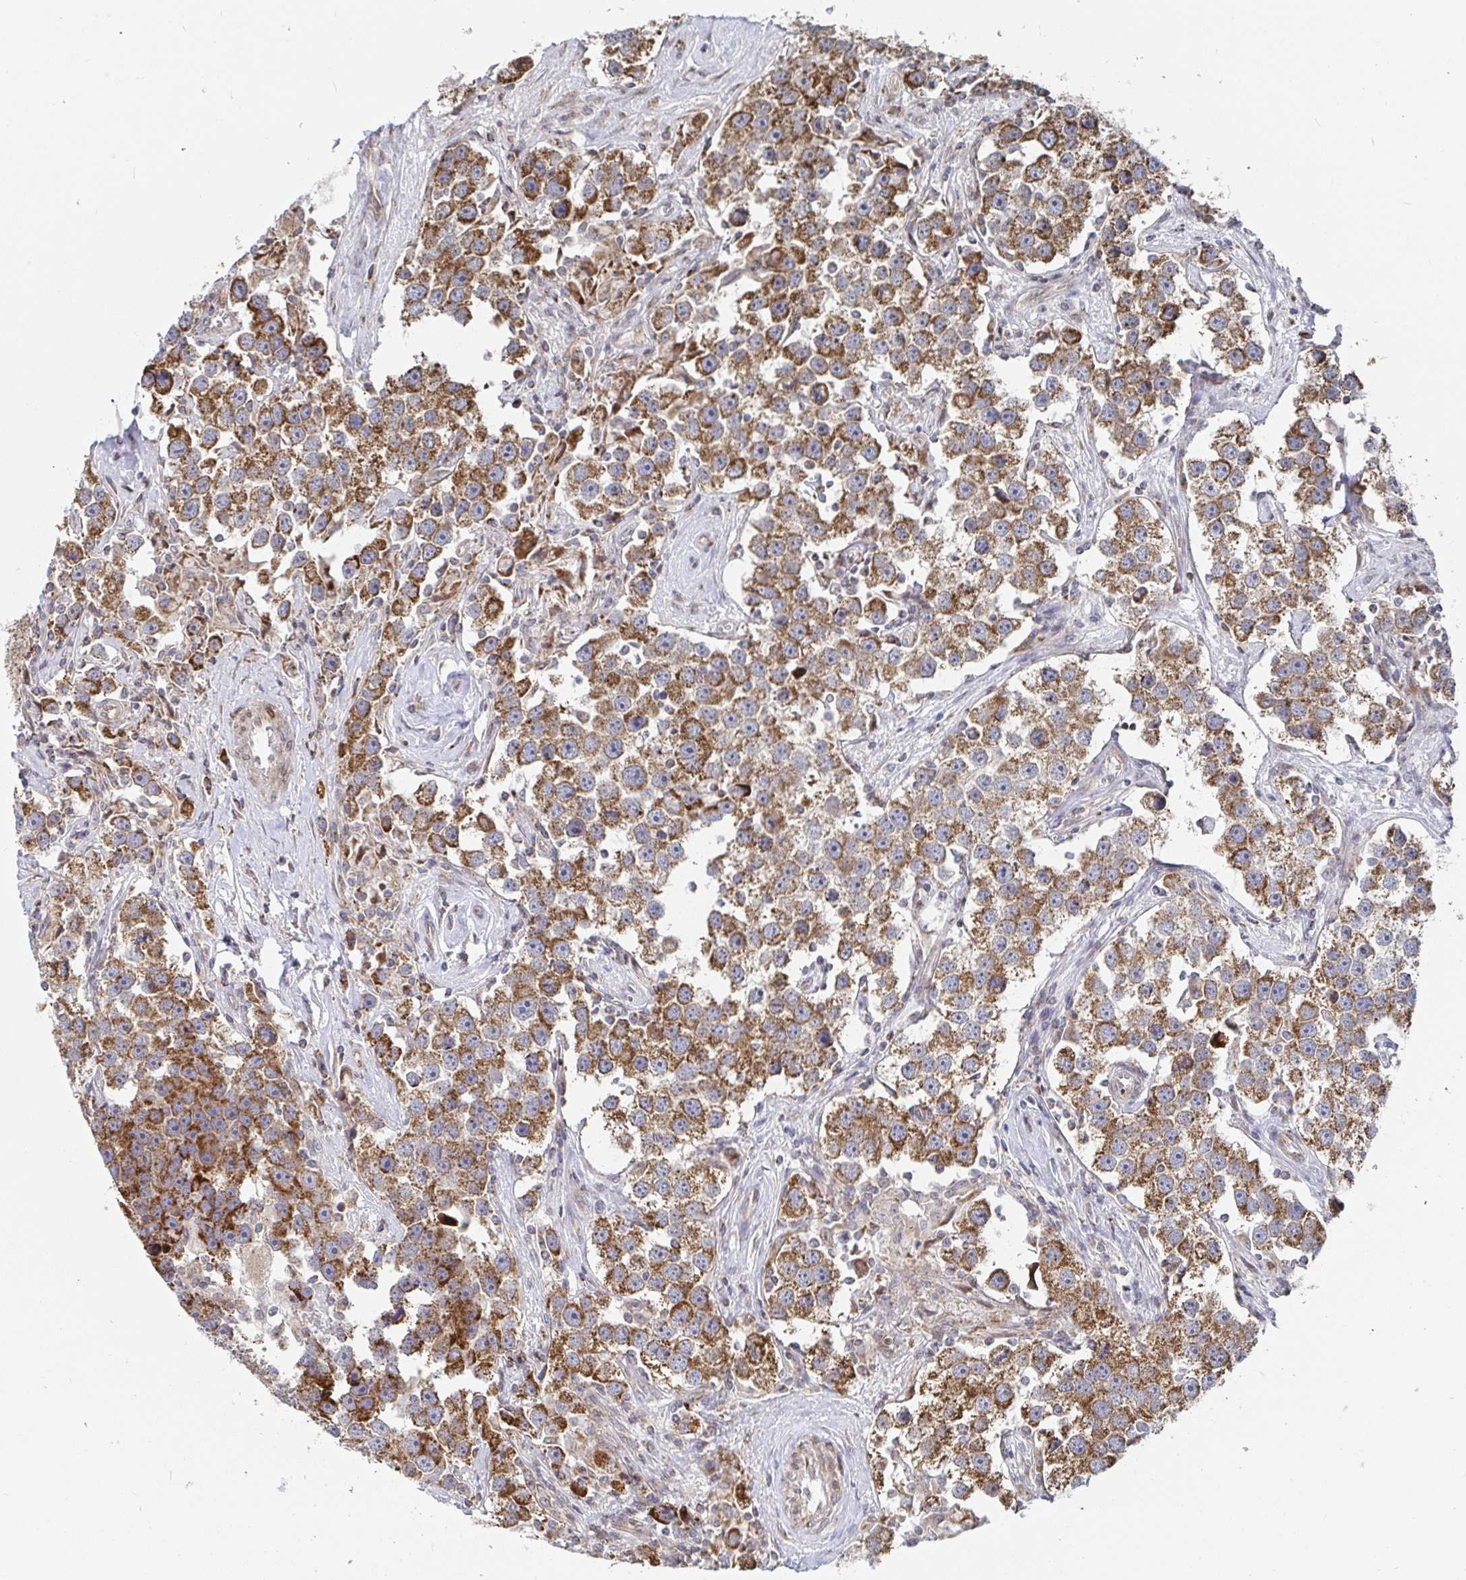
{"staining": {"intensity": "moderate", "quantity": ">75%", "location": "cytoplasmic/membranous"}, "tissue": "testis cancer", "cell_type": "Tumor cells", "image_type": "cancer", "snomed": [{"axis": "morphology", "description": "Seminoma, NOS"}, {"axis": "topography", "description": "Testis"}], "caption": "Testis cancer stained with a protein marker displays moderate staining in tumor cells.", "gene": "STARD8", "patient": {"sex": "male", "age": 49}}